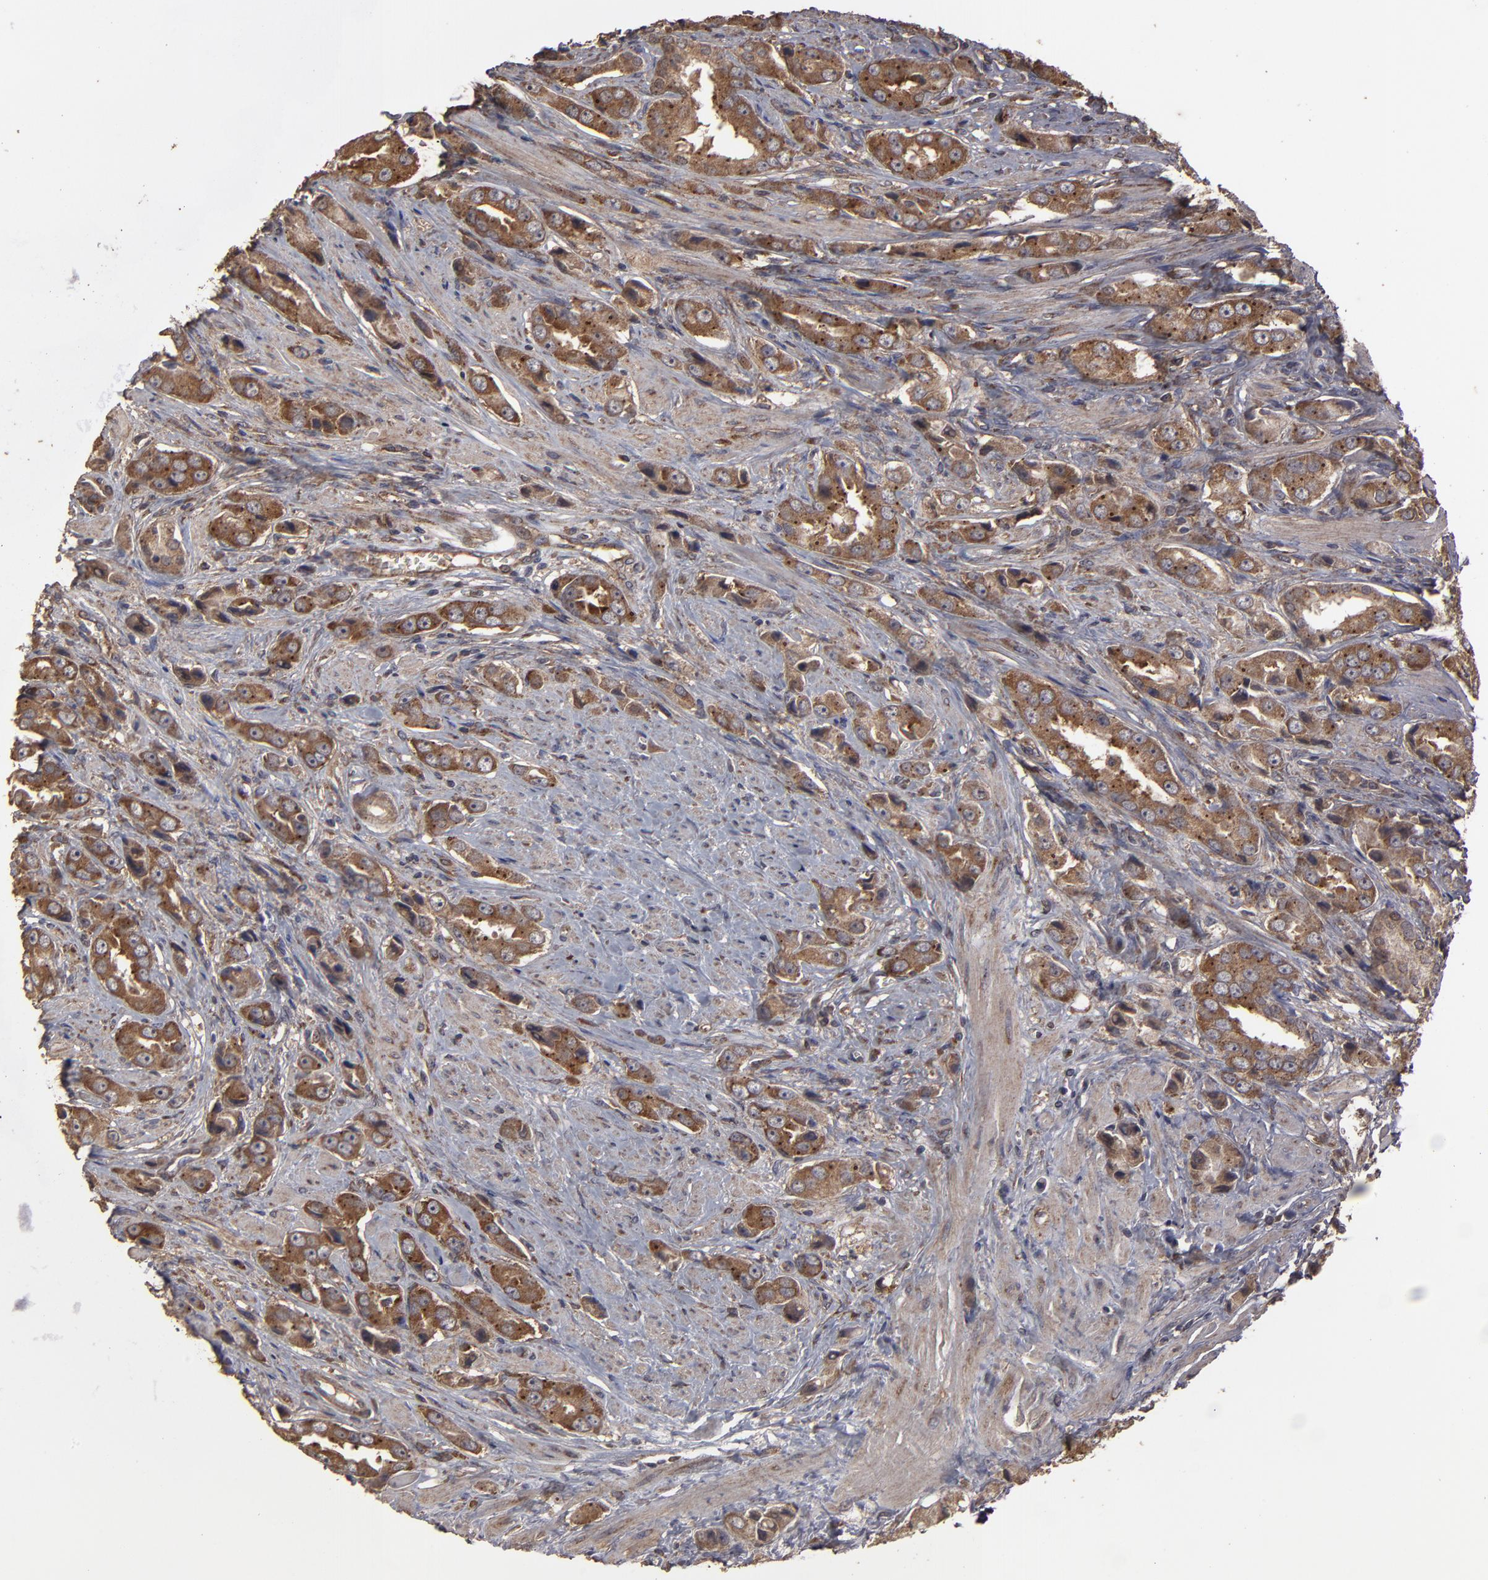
{"staining": {"intensity": "moderate", "quantity": ">75%", "location": "cytoplasmic/membranous"}, "tissue": "prostate cancer", "cell_type": "Tumor cells", "image_type": "cancer", "snomed": [{"axis": "morphology", "description": "Adenocarcinoma, Medium grade"}, {"axis": "topography", "description": "Prostate"}], "caption": "Medium-grade adenocarcinoma (prostate) stained with DAB immunohistochemistry shows medium levels of moderate cytoplasmic/membranous positivity in approximately >75% of tumor cells.", "gene": "MMP2", "patient": {"sex": "male", "age": 53}}